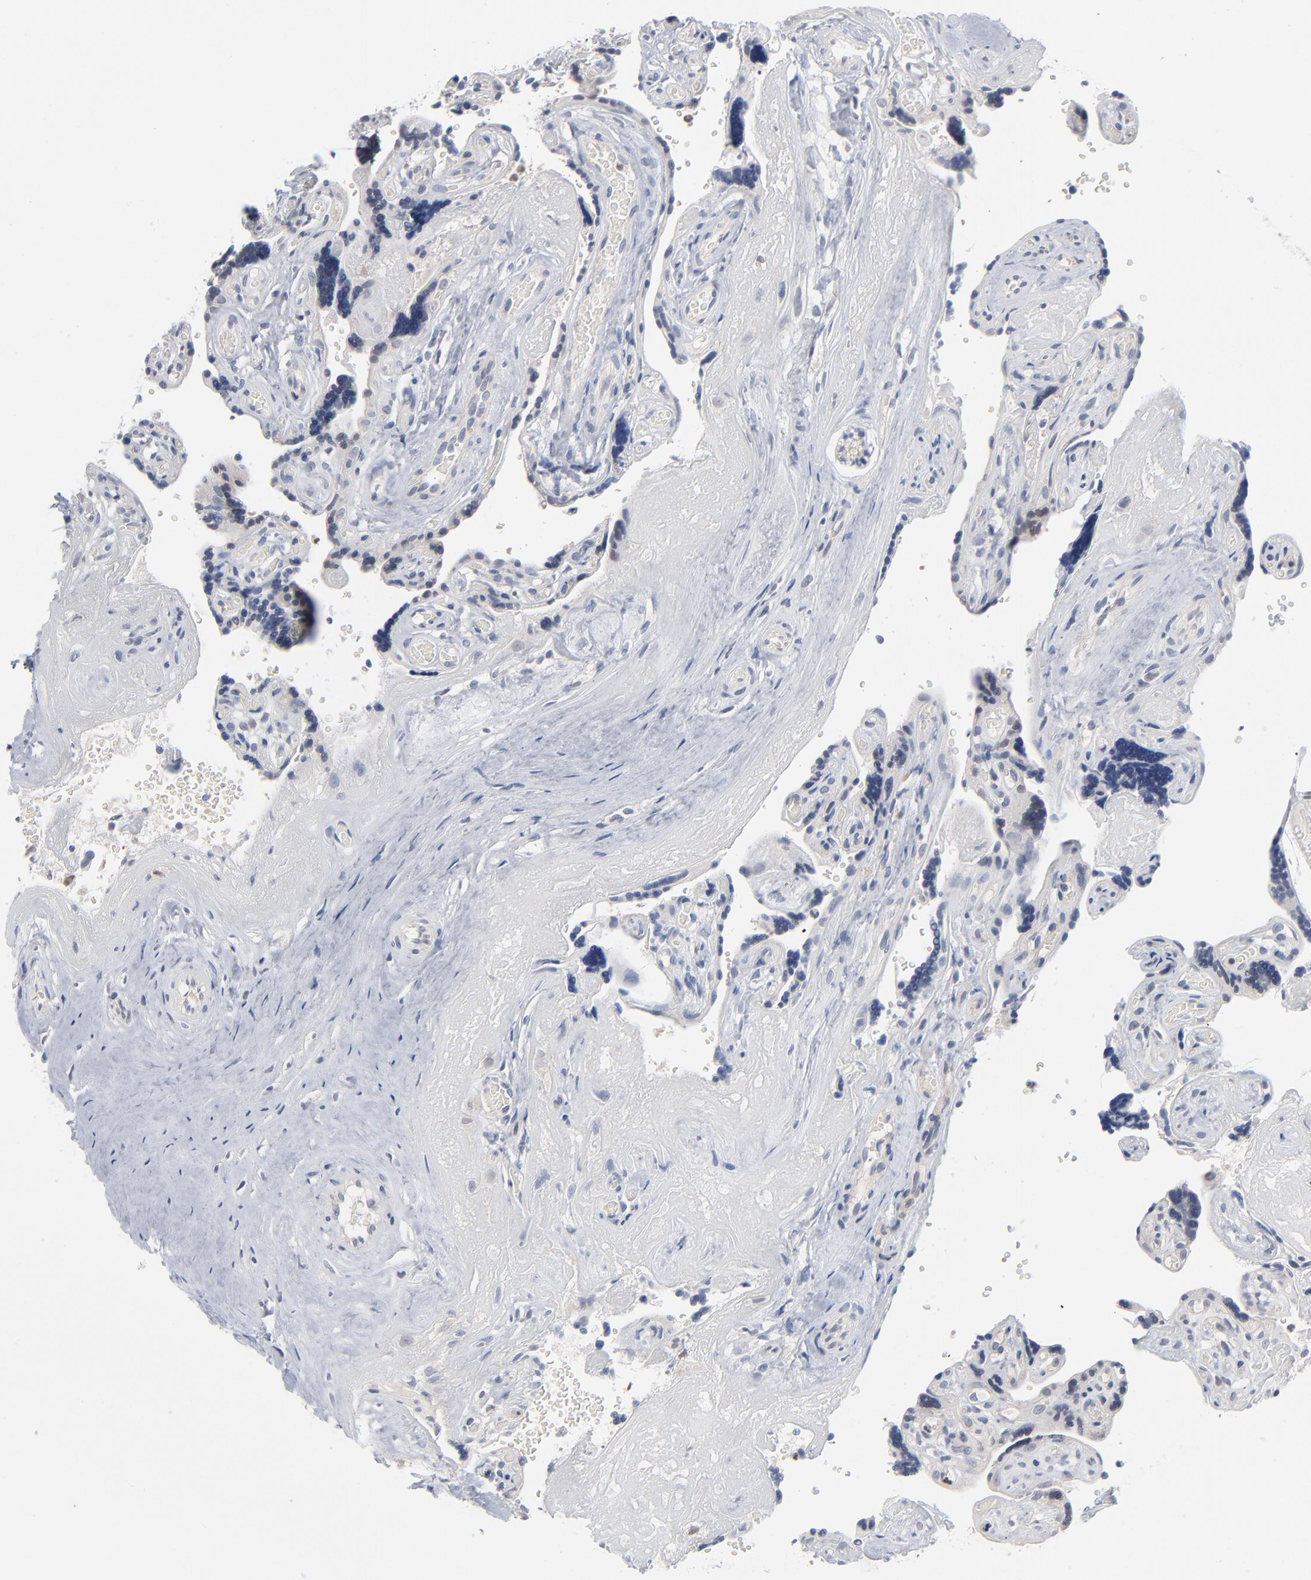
{"staining": {"intensity": "negative", "quantity": "none", "location": "none"}, "tissue": "placenta", "cell_type": "Decidual cells", "image_type": "normal", "snomed": [{"axis": "morphology", "description": "Normal tissue, NOS"}, {"axis": "topography", "description": "Placenta"}], "caption": "Decidual cells are negative for protein expression in unremarkable human placenta. (DAB immunohistochemistry, high magnification).", "gene": "FOXN2", "patient": {"sex": "female", "age": 30}}